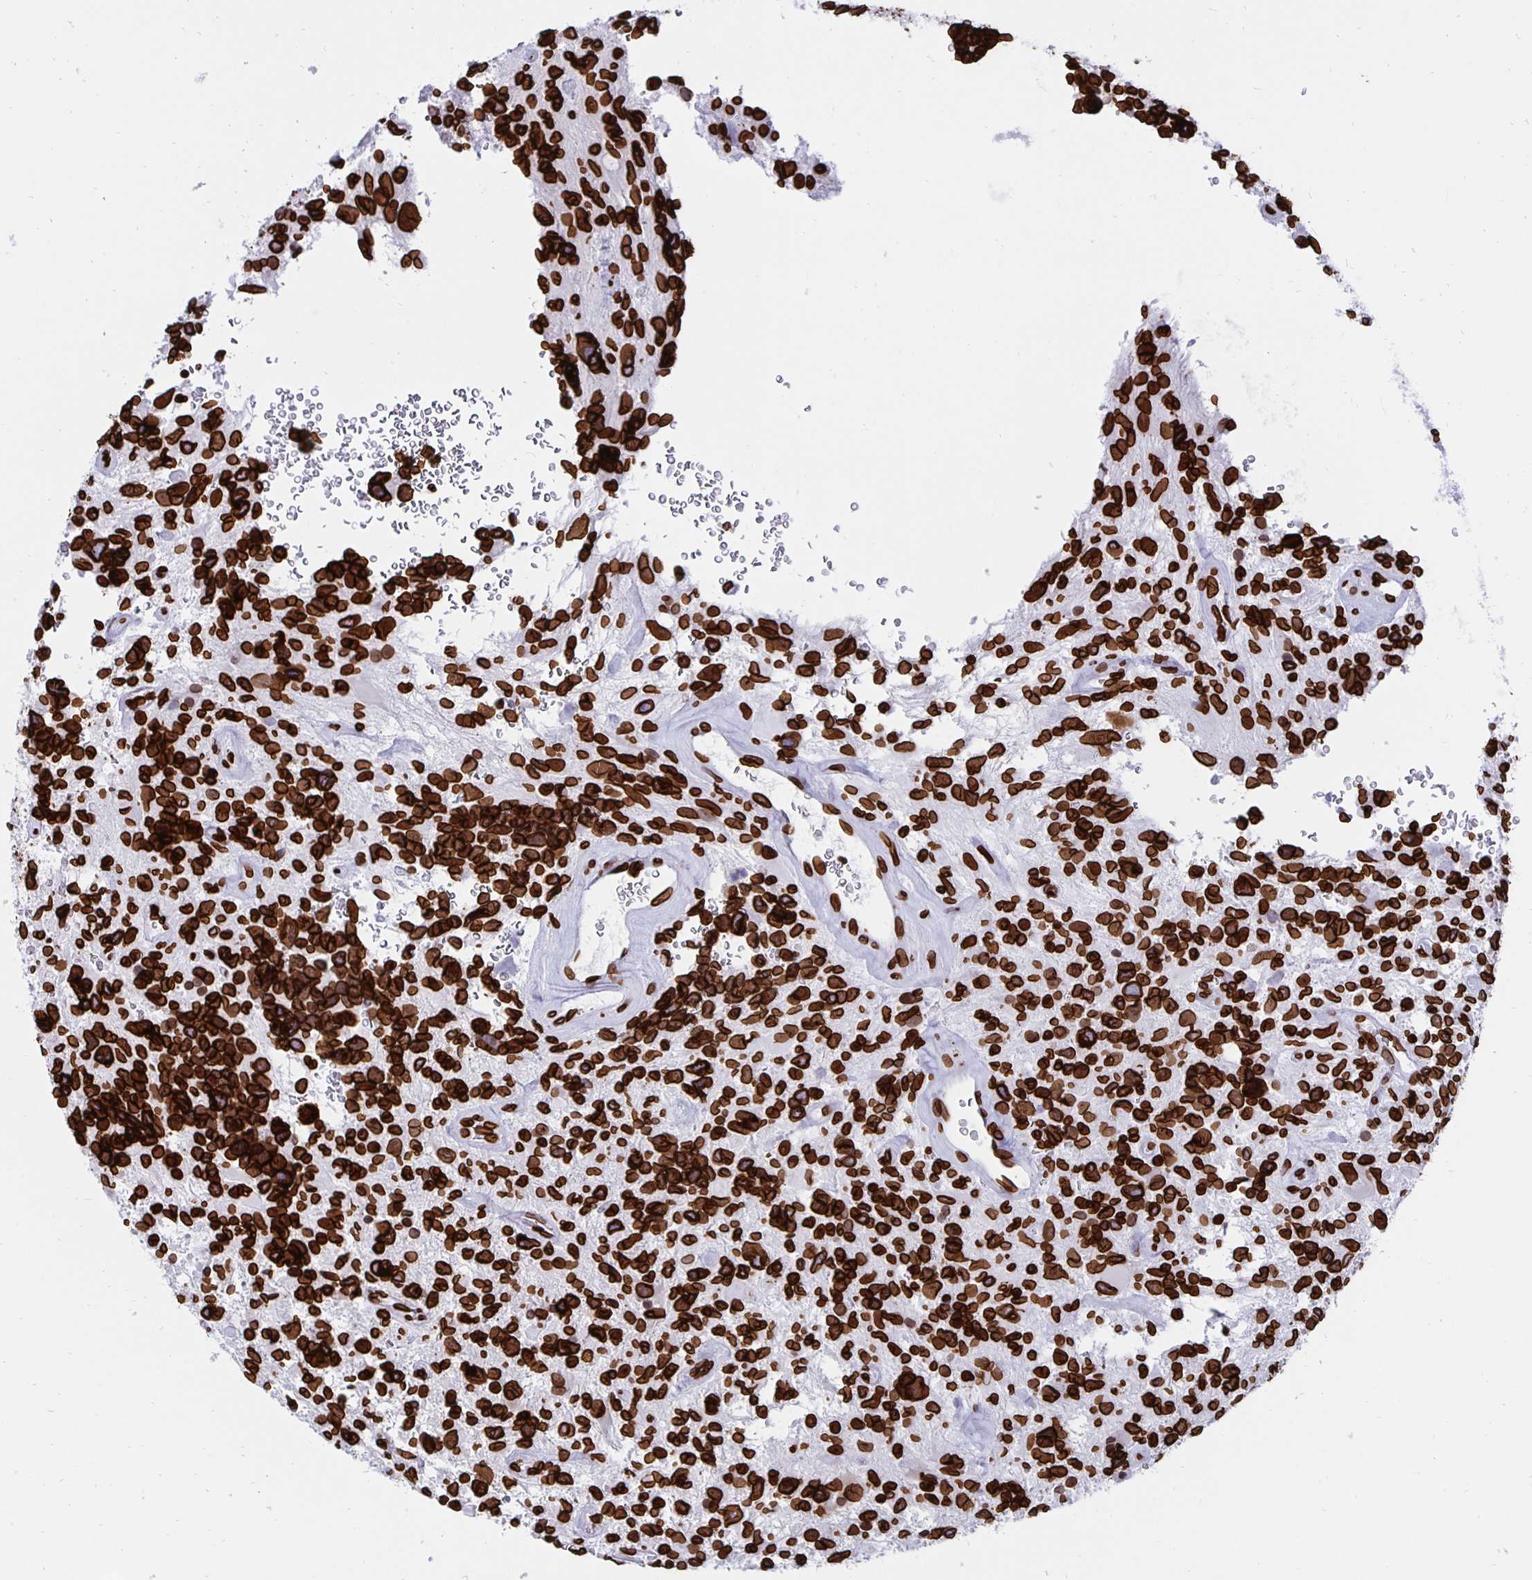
{"staining": {"intensity": "strong", "quantity": ">75%", "location": "cytoplasmic/membranous,nuclear"}, "tissue": "glioma", "cell_type": "Tumor cells", "image_type": "cancer", "snomed": [{"axis": "morphology", "description": "Glioma, malignant, High grade"}, {"axis": "topography", "description": "Brain"}], "caption": "This is an image of IHC staining of malignant glioma (high-grade), which shows strong positivity in the cytoplasmic/membranous and nuclear of tumor cells.", "gene": "LMNB1", "patient": {"sex": "male", "age": 49}}